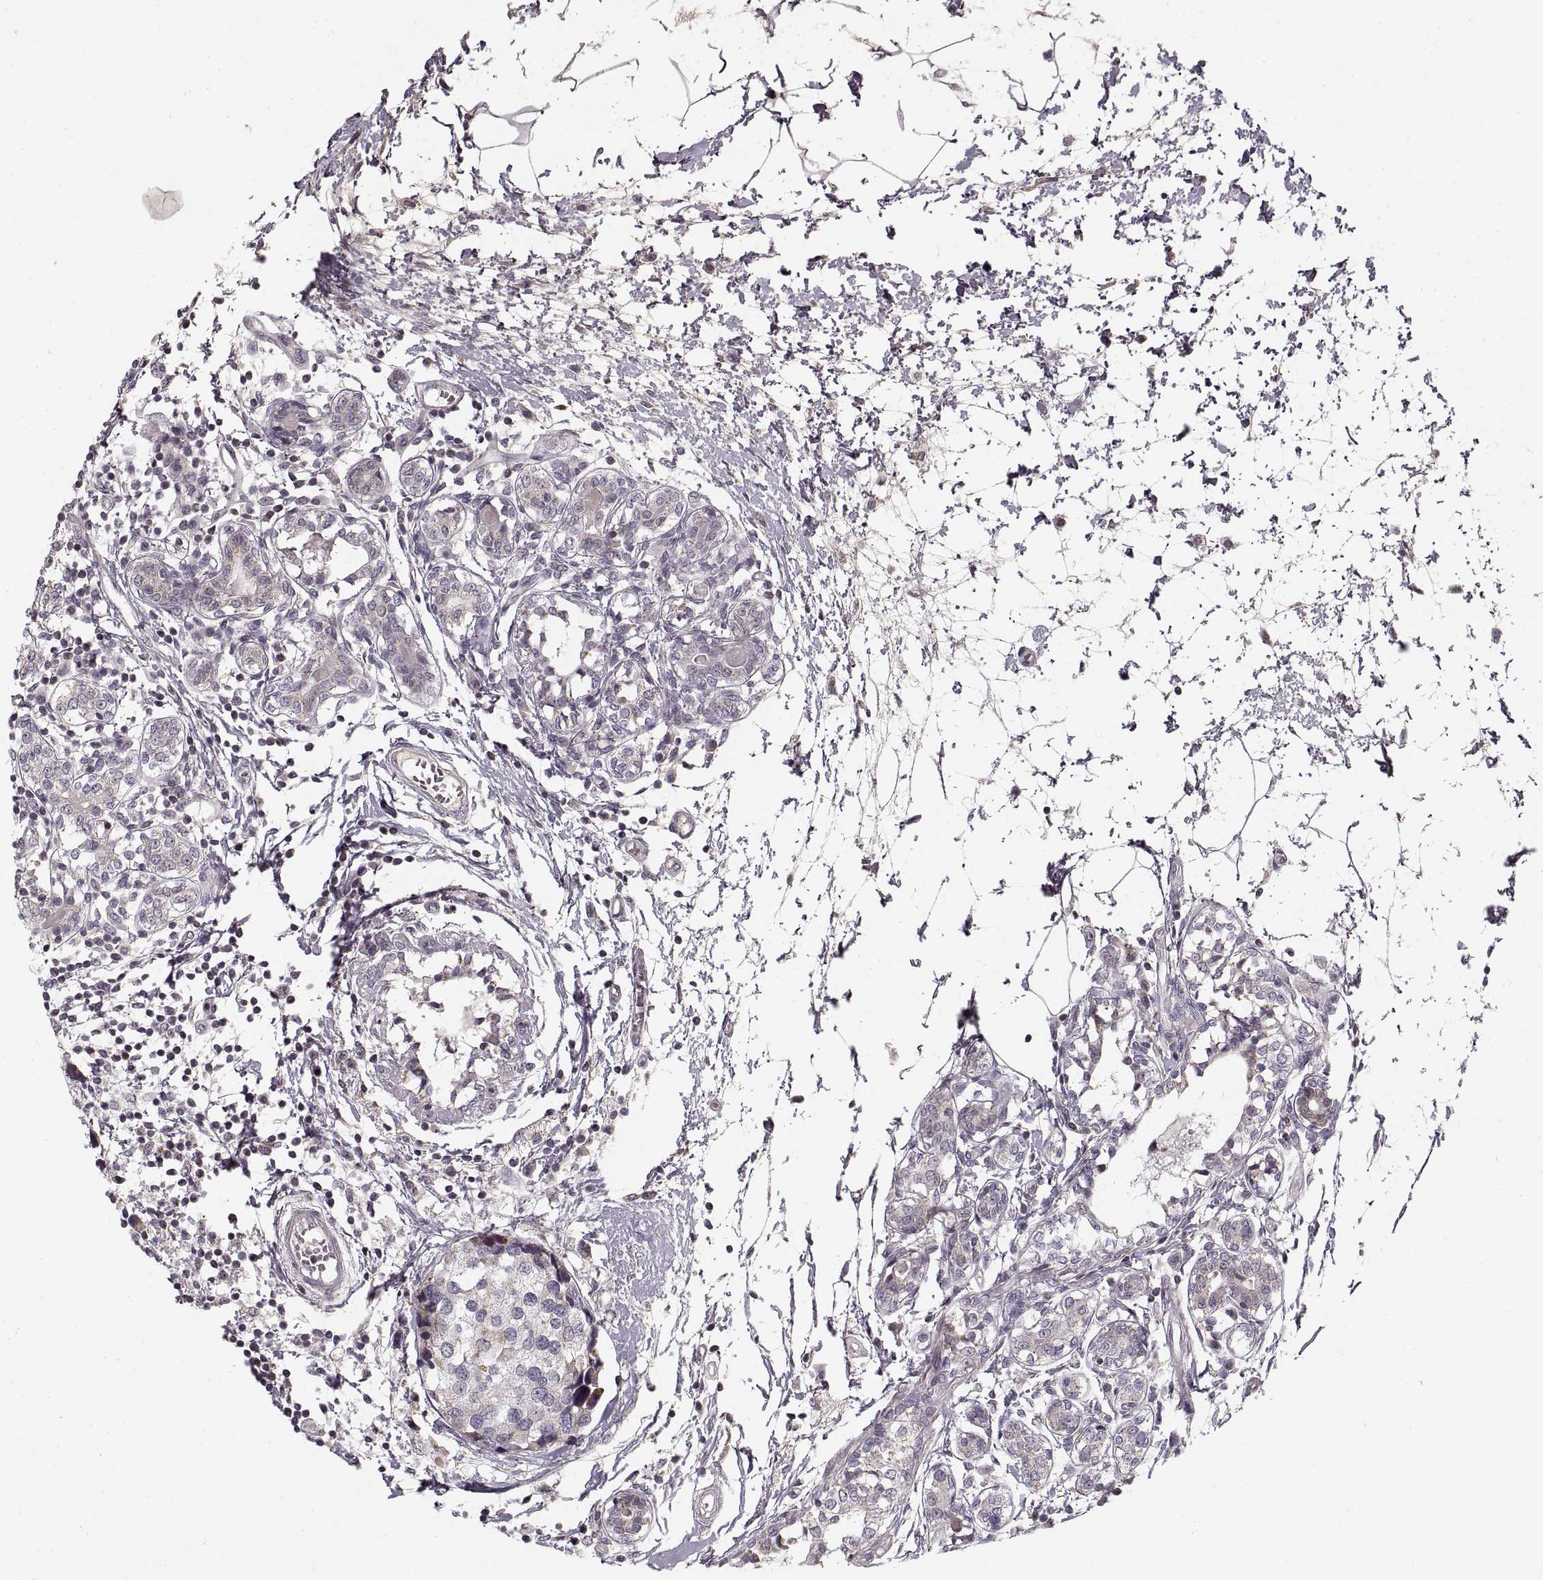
{"staining": {"intensity": "negative", "quantity": "none", "location": "none"}, "tissue": "breast cancer", "cell_type": "Tumor cells", "image_type": "cancer", "snomed": [{"axis": "morphology", "description": "Lobular carcinoma"}, {"axis": "topography", "description": "Breast"}], "caption": "Immunohistochemical staining of human breast cancer (lobular carcinoma) shows no significant expression in tumor cells.", "gene": "ASIC3", "patient": {"sex": "female", "age": 59}}